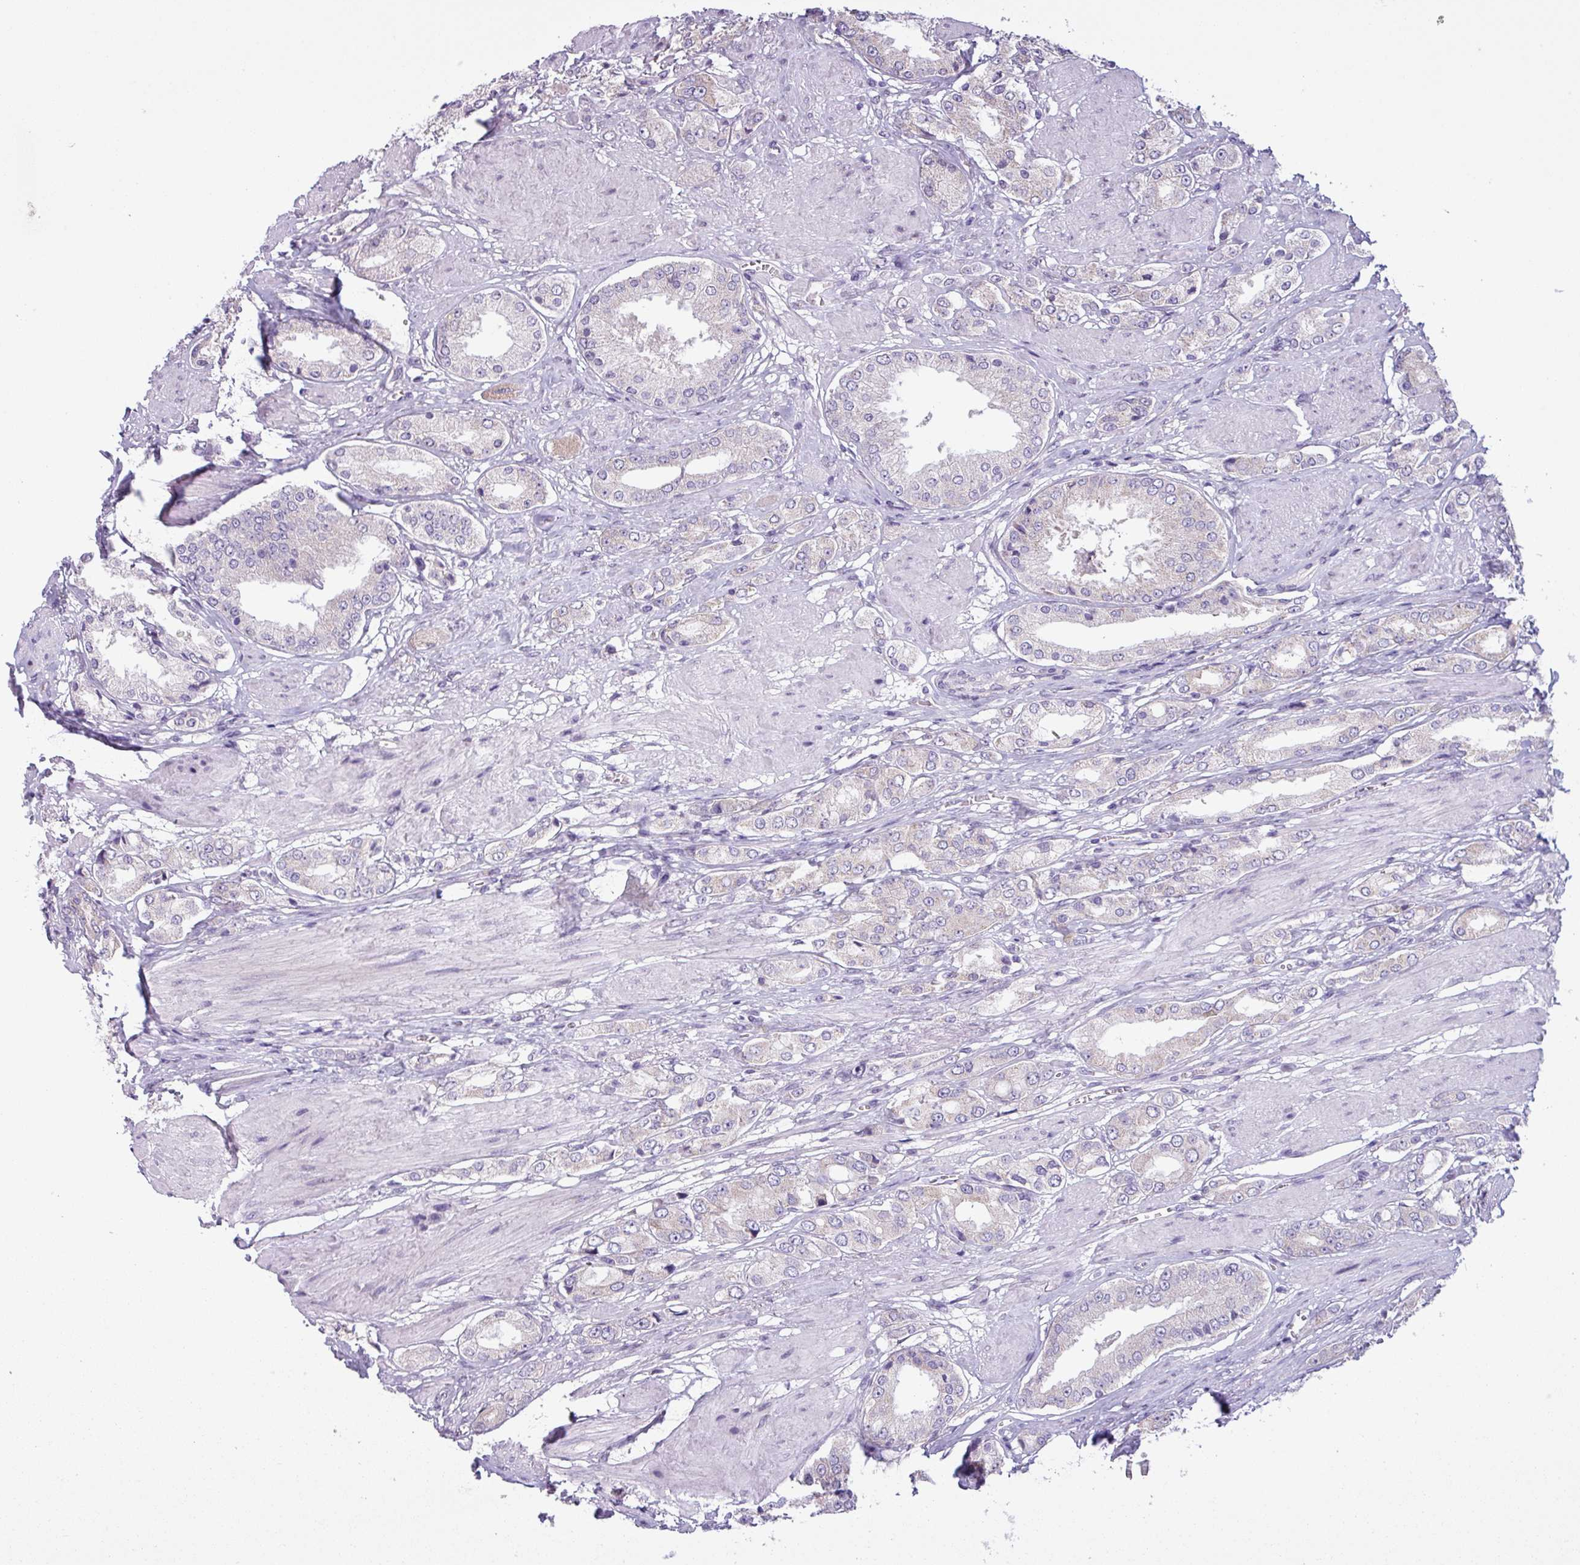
{"staining": {"intensity": "negative", "quantity": "none", "location": "none"}, "tissue": "prostate cancer", "cell_type": "Tumor cells", "image_type": "cancer", "snomed": [{"axis": "morphology", "description": "Adenocarcinoma, High grade"}, {"axis": "topography", "description": "Prostate and seminal vesicle, NOS"}], "caption": "An image of human prostate cancer (high-grade adenocarcinoma) is negative for staining in tumor cells.", "gene": "C20orf27", "patient": {"sex": "male", "age": 64}}